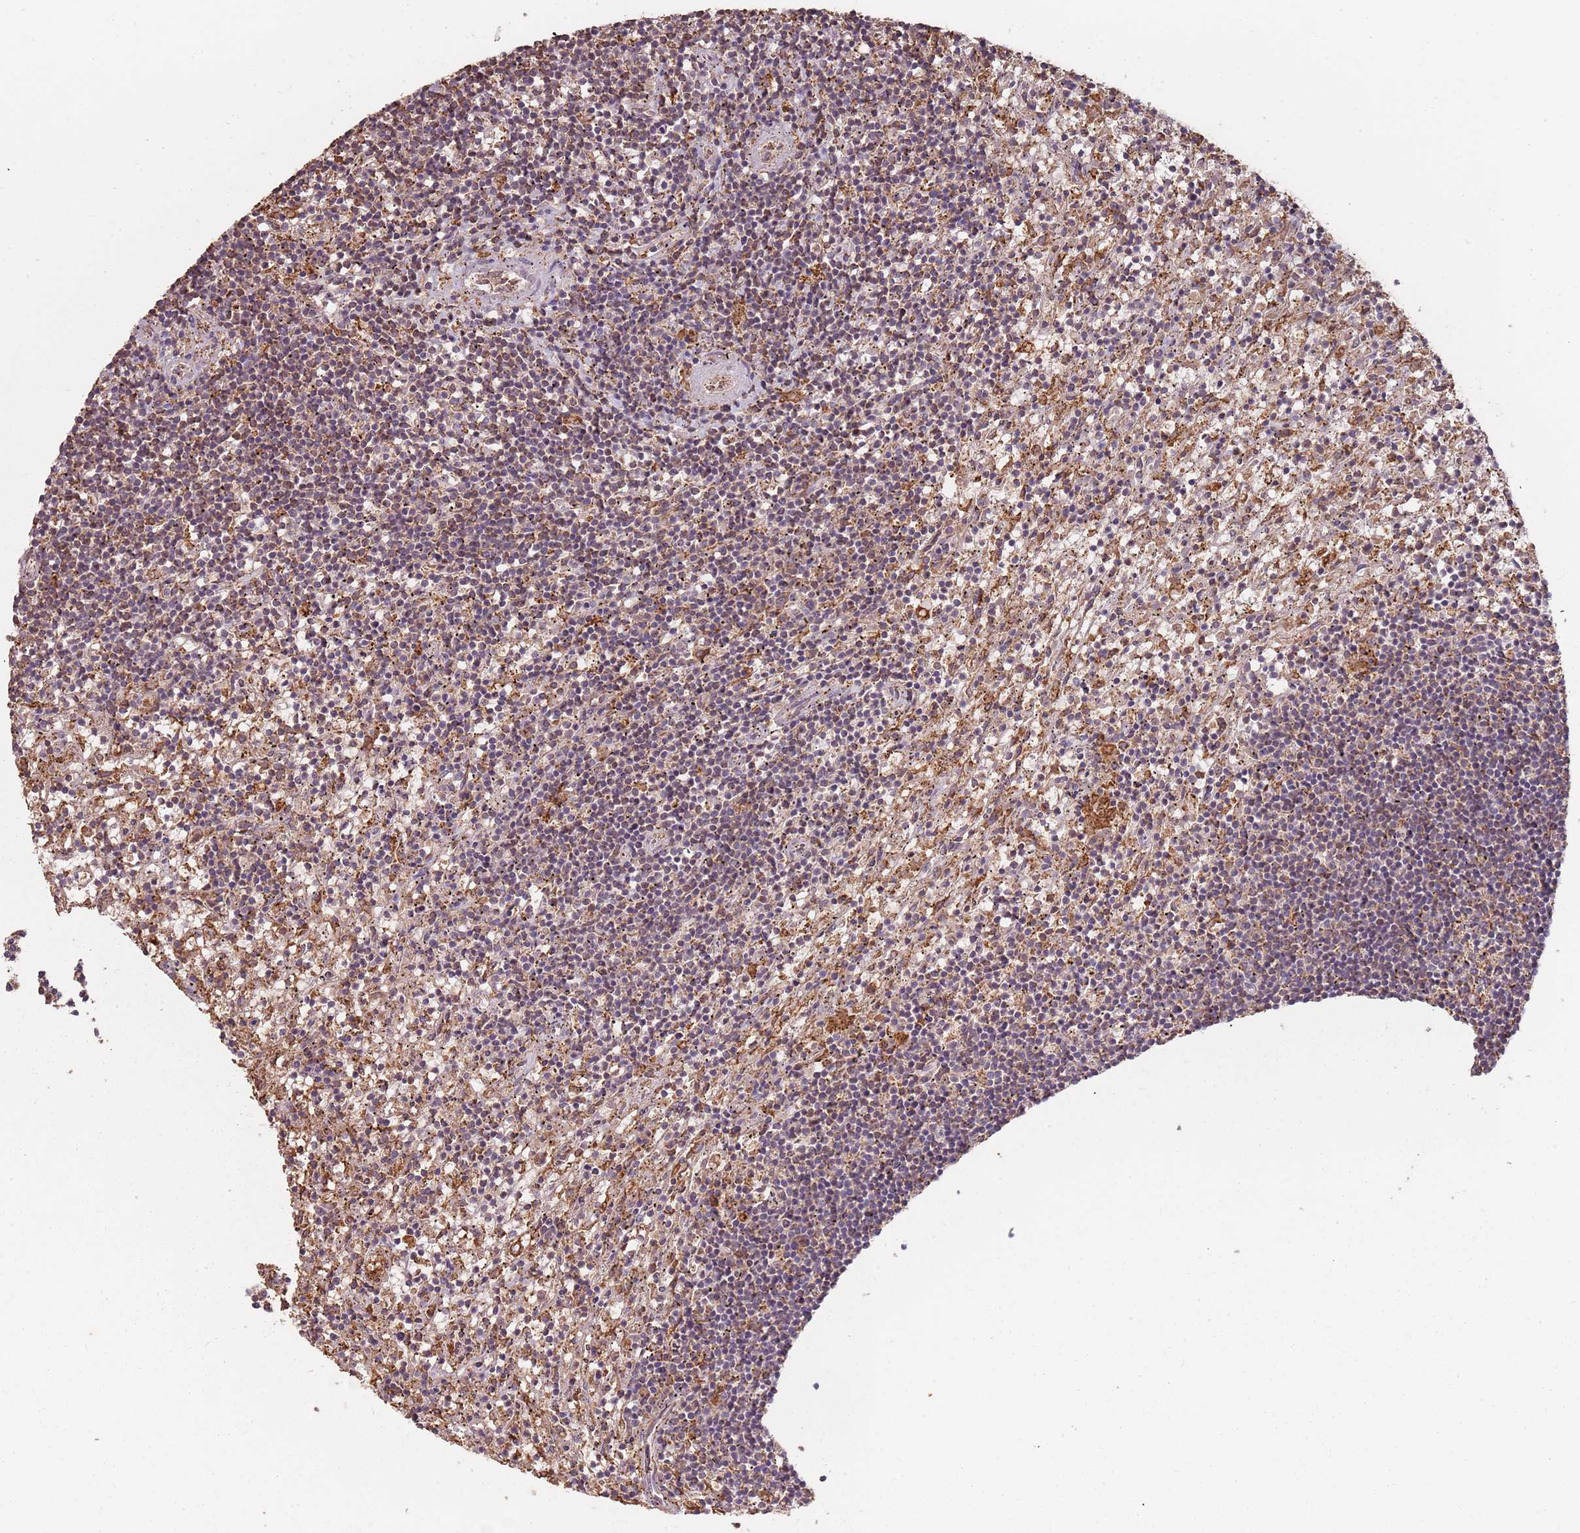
{"staining": {"intensity": "weak", "quantity": "<25%", "location": "cytoplasmic/membranous"}, "tissue": "lymphoma", "cell_type": "Tumor cells", "image_type": "cancer", "snomed": [{"axis": "morphology", "description": "Malignant lymphoma, non-Hodgkin's type, Low grade"}, {"axis": "topography", "description": "Spleen"}], "caption": "A high-resolution photomicrograph shows IHC staining of malignant lymphoma, non-Hodgkin's type (low-grade), which demonstrates no significant positivity in tumor cells.", "gene": "ATOSB", "patient": {"sex": "male", "age": 76}}